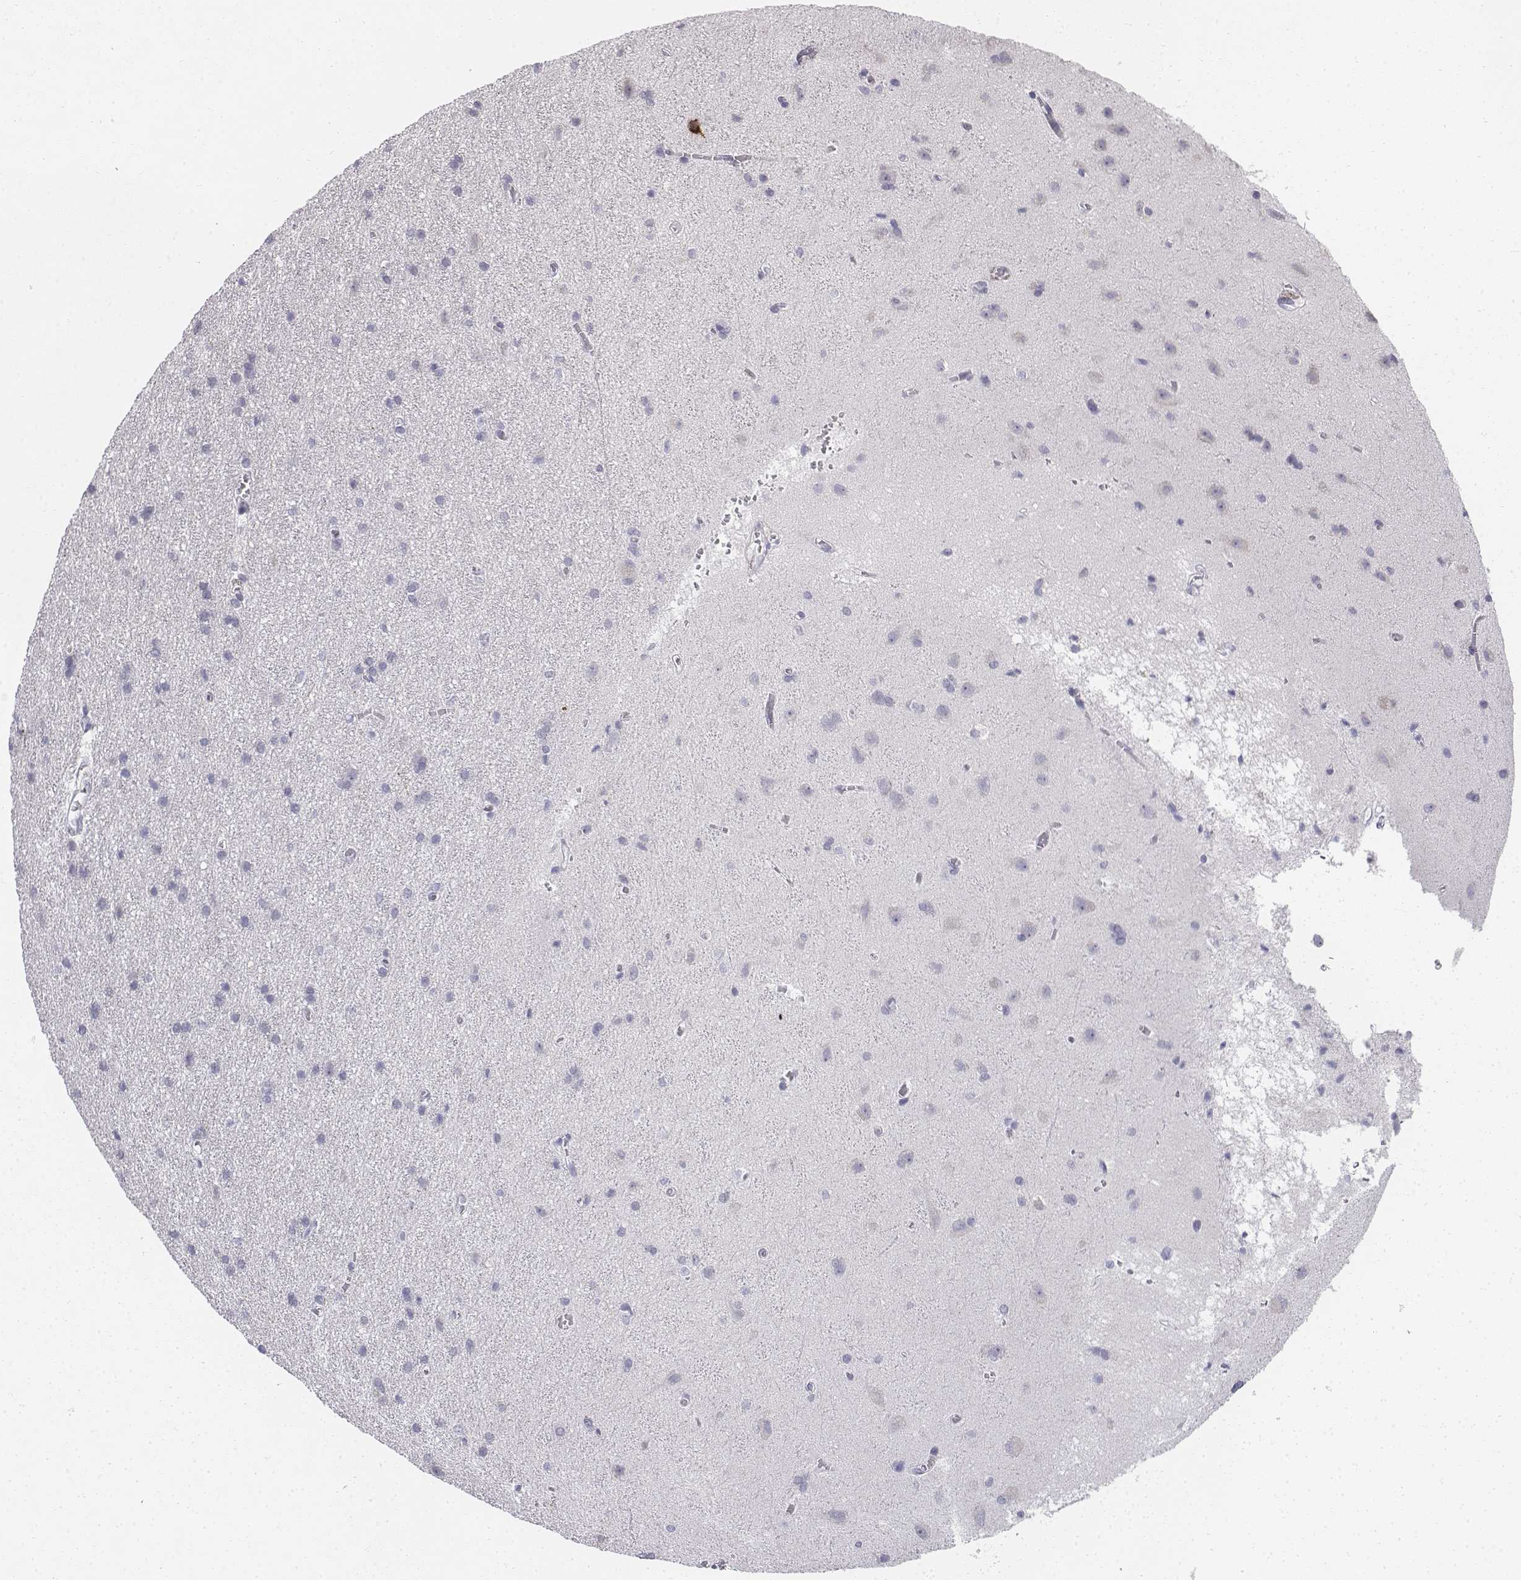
{"staining": {"intensity": "negative", "quantity": "none", "location": "none"}, "tissue": "cerebral cortex", "cell_type": "Endothelial cells", "image_type": "normal", "snomed": [{"axis": "morphology", "description": "Normal tissue, NOS"}, {"axis": "topography", "description": "Cerebral cortex"}], "caption": "DAB (3,3'-diaminobenzidine) immunohistochemical staining of normal human cerebral cortex demonstrates no significant staining in endothelial cells. (Stains: DAB IHC with hematoxylin counter stain, Microscopy: brightfield microscopy at high magnification).", "gene": "PENK", "patient": {"sex": "male", "age": 37}}